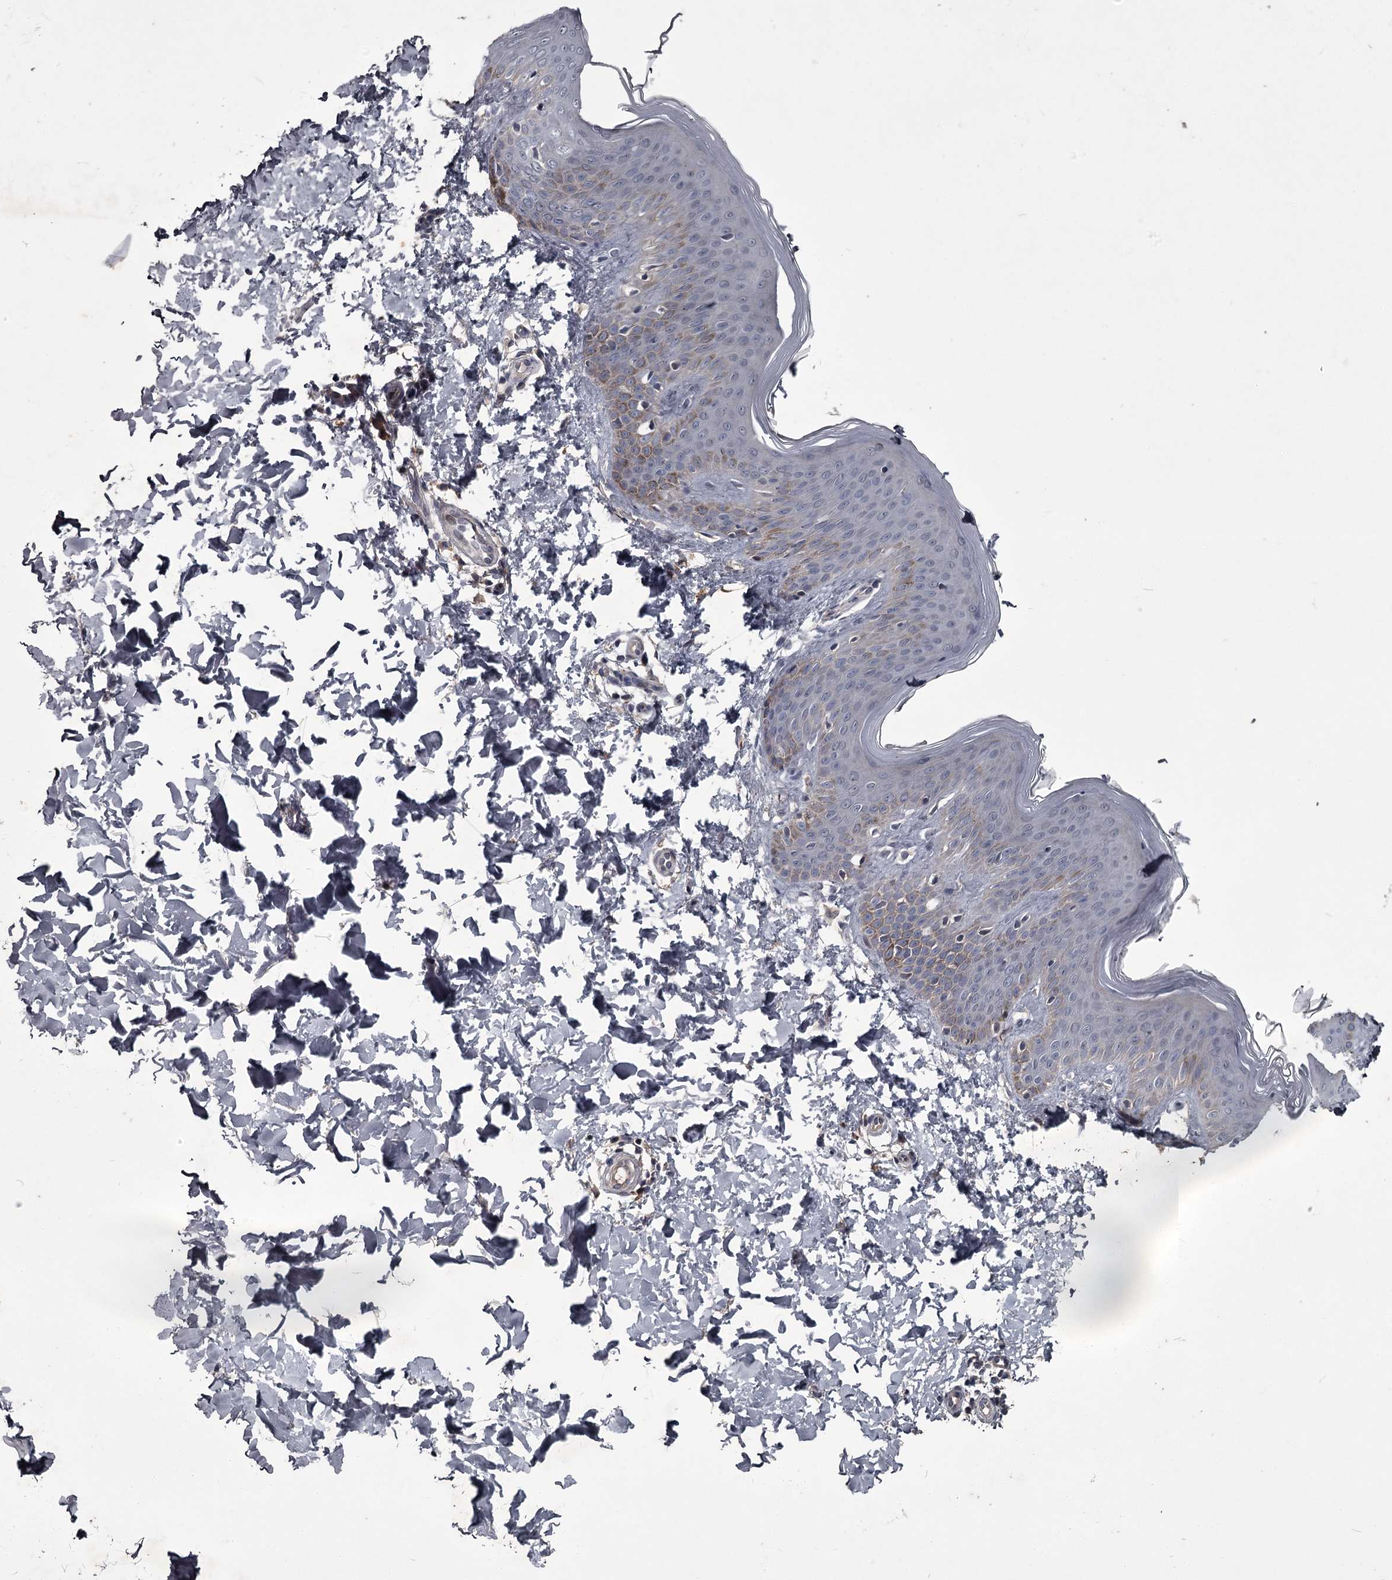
{"staining": {"intensity": "negative", "quantity": "none", "location": "none"}, "tissue": "skin", "cell_type": "Fibroblasts", "image_type": "normal", "snomed": [{"axis": "morphology", "description": "Normal tissue, NOS"}, {"axis": "topography", "description": "Skin"}], "caption": "Protein analysis of unremarkable skin displays no significant expression in fibroblasts.", "gene": "FLVCR2", "patient": {"sex": "male", "age": 36}}